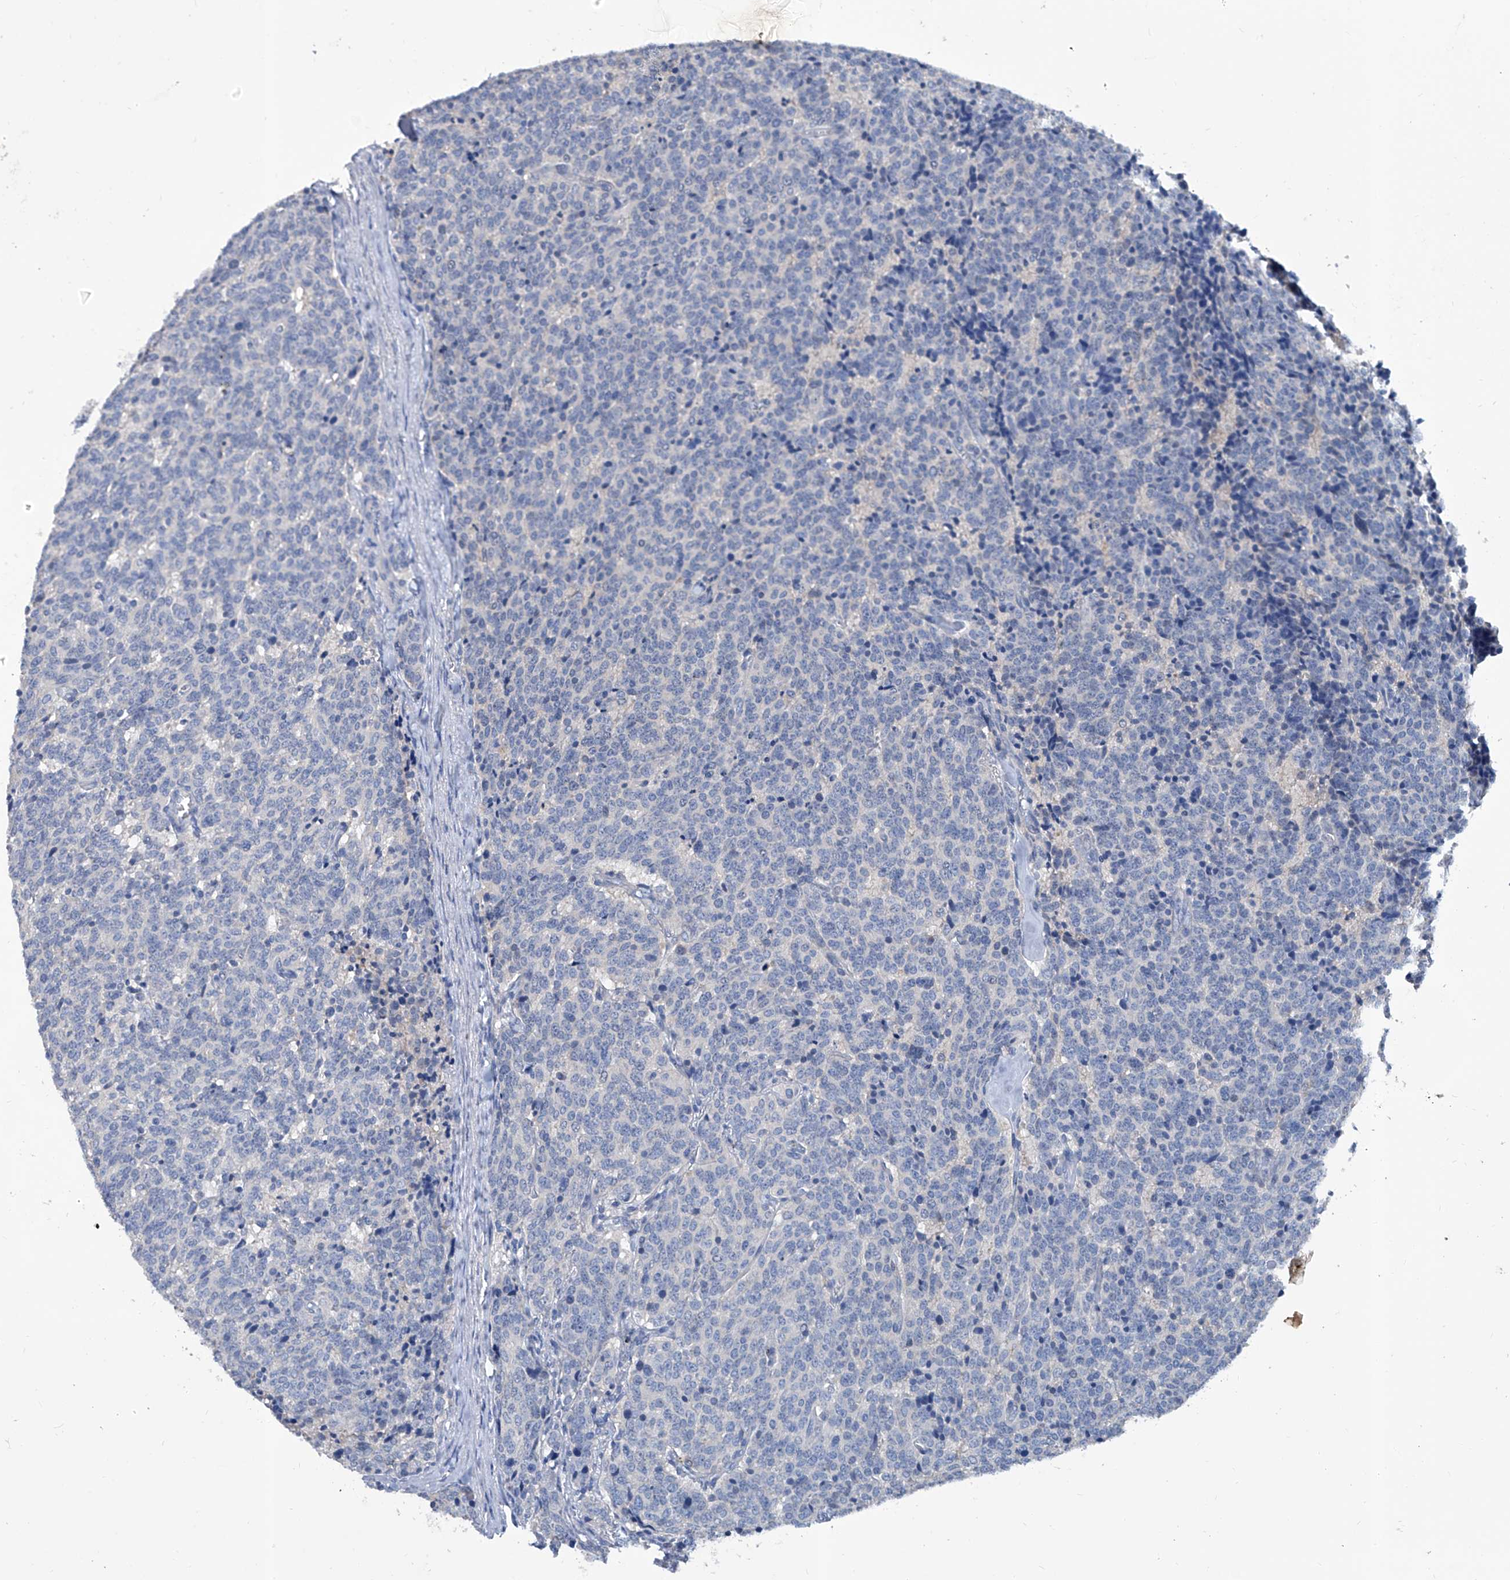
{"staining": {"intensity": "negative", "quantity": "none", "location": "none"}, "tissue": "carcinoid", "cell_type": "Tumor cells", "image_type": "cancer", "snomed": [{"axis": "morphology", "description": "Carcinoid, malignant, NOS"}, {"axis": "topography", "description": "Lung"}], "caption": "A histopathology image of human carcinoid is negative for staining in tumor cells.", "gene": "KLHL17", "patient": {"sex": "female", "age": 46}}